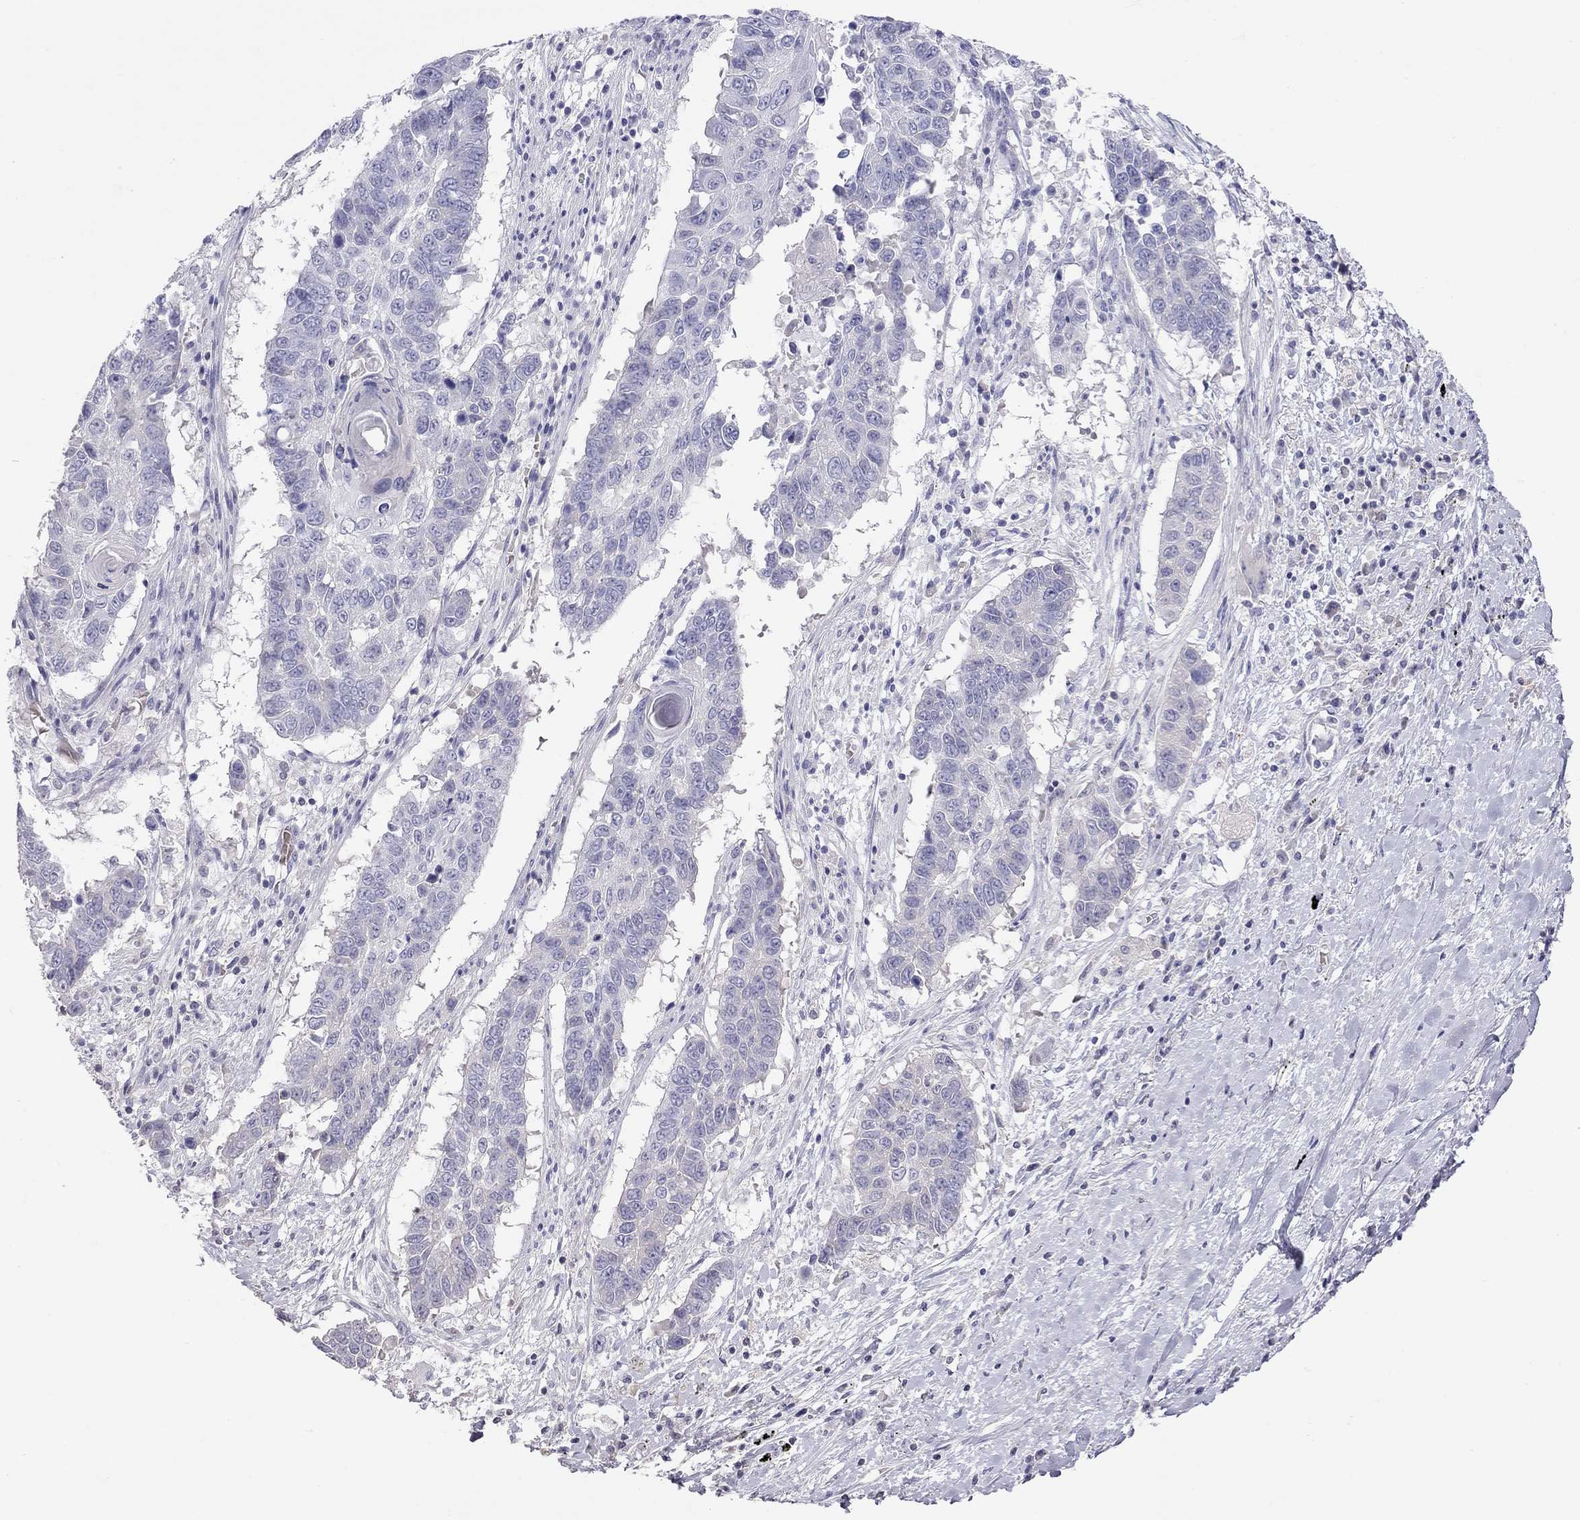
{"staining": {"intensity": "negative", "quantity": "none", "location": "none"}, "tissue": "lung cancer", "cell_type": "Tumor cells", "image_type": "cancer", "snomed": [{"axis": "morphology", "description": "Squamous cell carcinoma, NOS"}, {"axis": "topography", "description": "Lung"}], "caption": "DAB immunohistochemical staining of human squamous cell carcinoma (lung) shows no significant positivity in tumor cells.", "gene": "MUC16", "patient": {"sex": "male", "age": 73}}